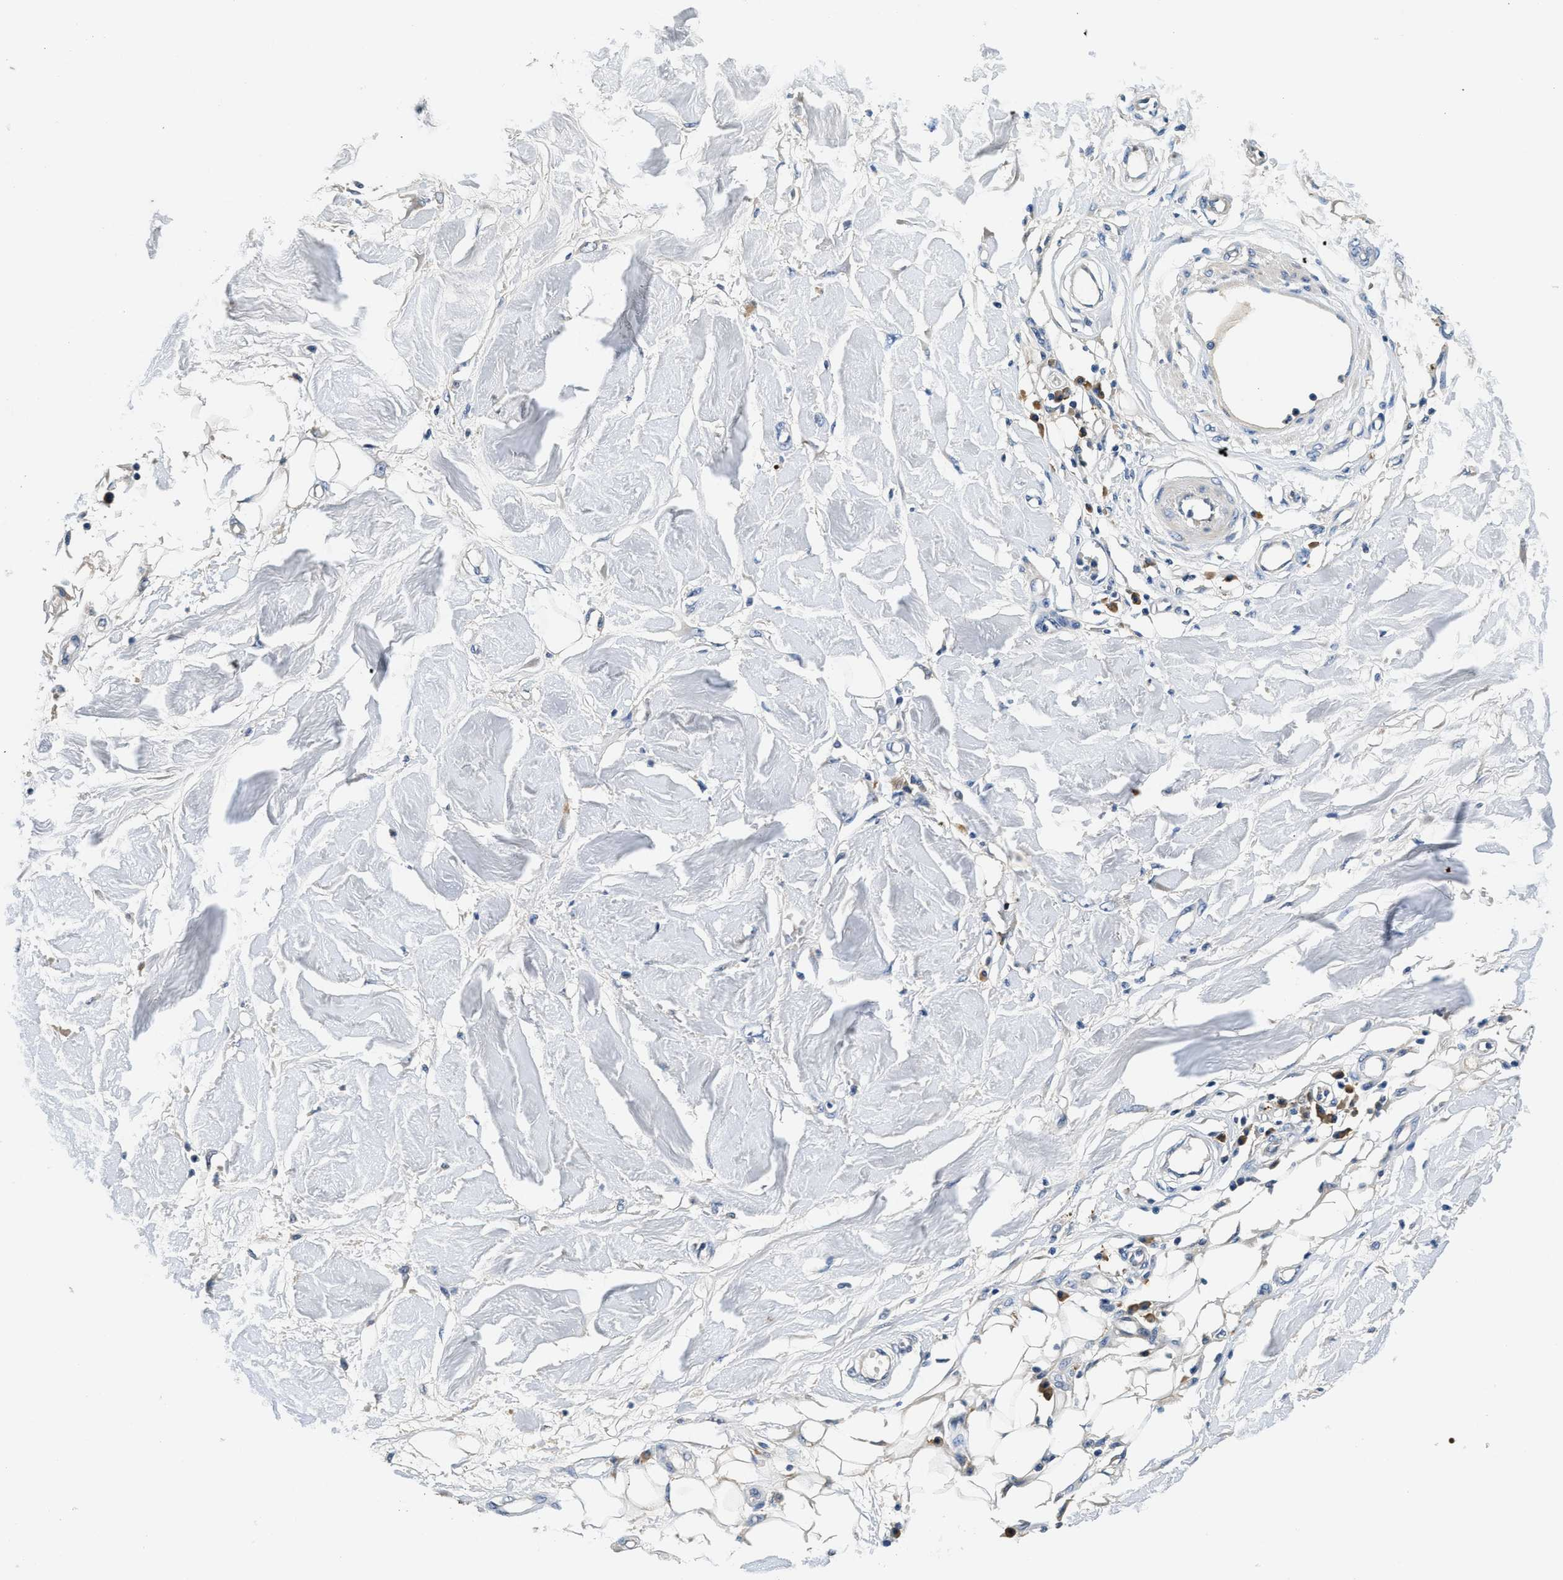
{"staining": {"intensity": "weak", "quantity": "25%-75%", "location": "cytoplasmic/membranous"}, "tissue": "adipose tissue", "cell_type": "Adipocytes", "image_type": "normal", "snomed": [{"axis": "morphology", "description": "Normal tissue, NOS"}, {"axis": "morphology", "description": "Squamous cell carcinoma, NOS"}, {"axis": "topography", "description": "Skin"}, {"axis": "topography", "description": "Peripheral nerve tissue"}], "caption": "Adipocytes demonstrate low levels of weak cytoplasmic/membranous staining in approximately 25%-75% of cells in benign human adipose tissue.", "gene": "ALDH3A2", "patient": {"sex": "male", "age": 83}}